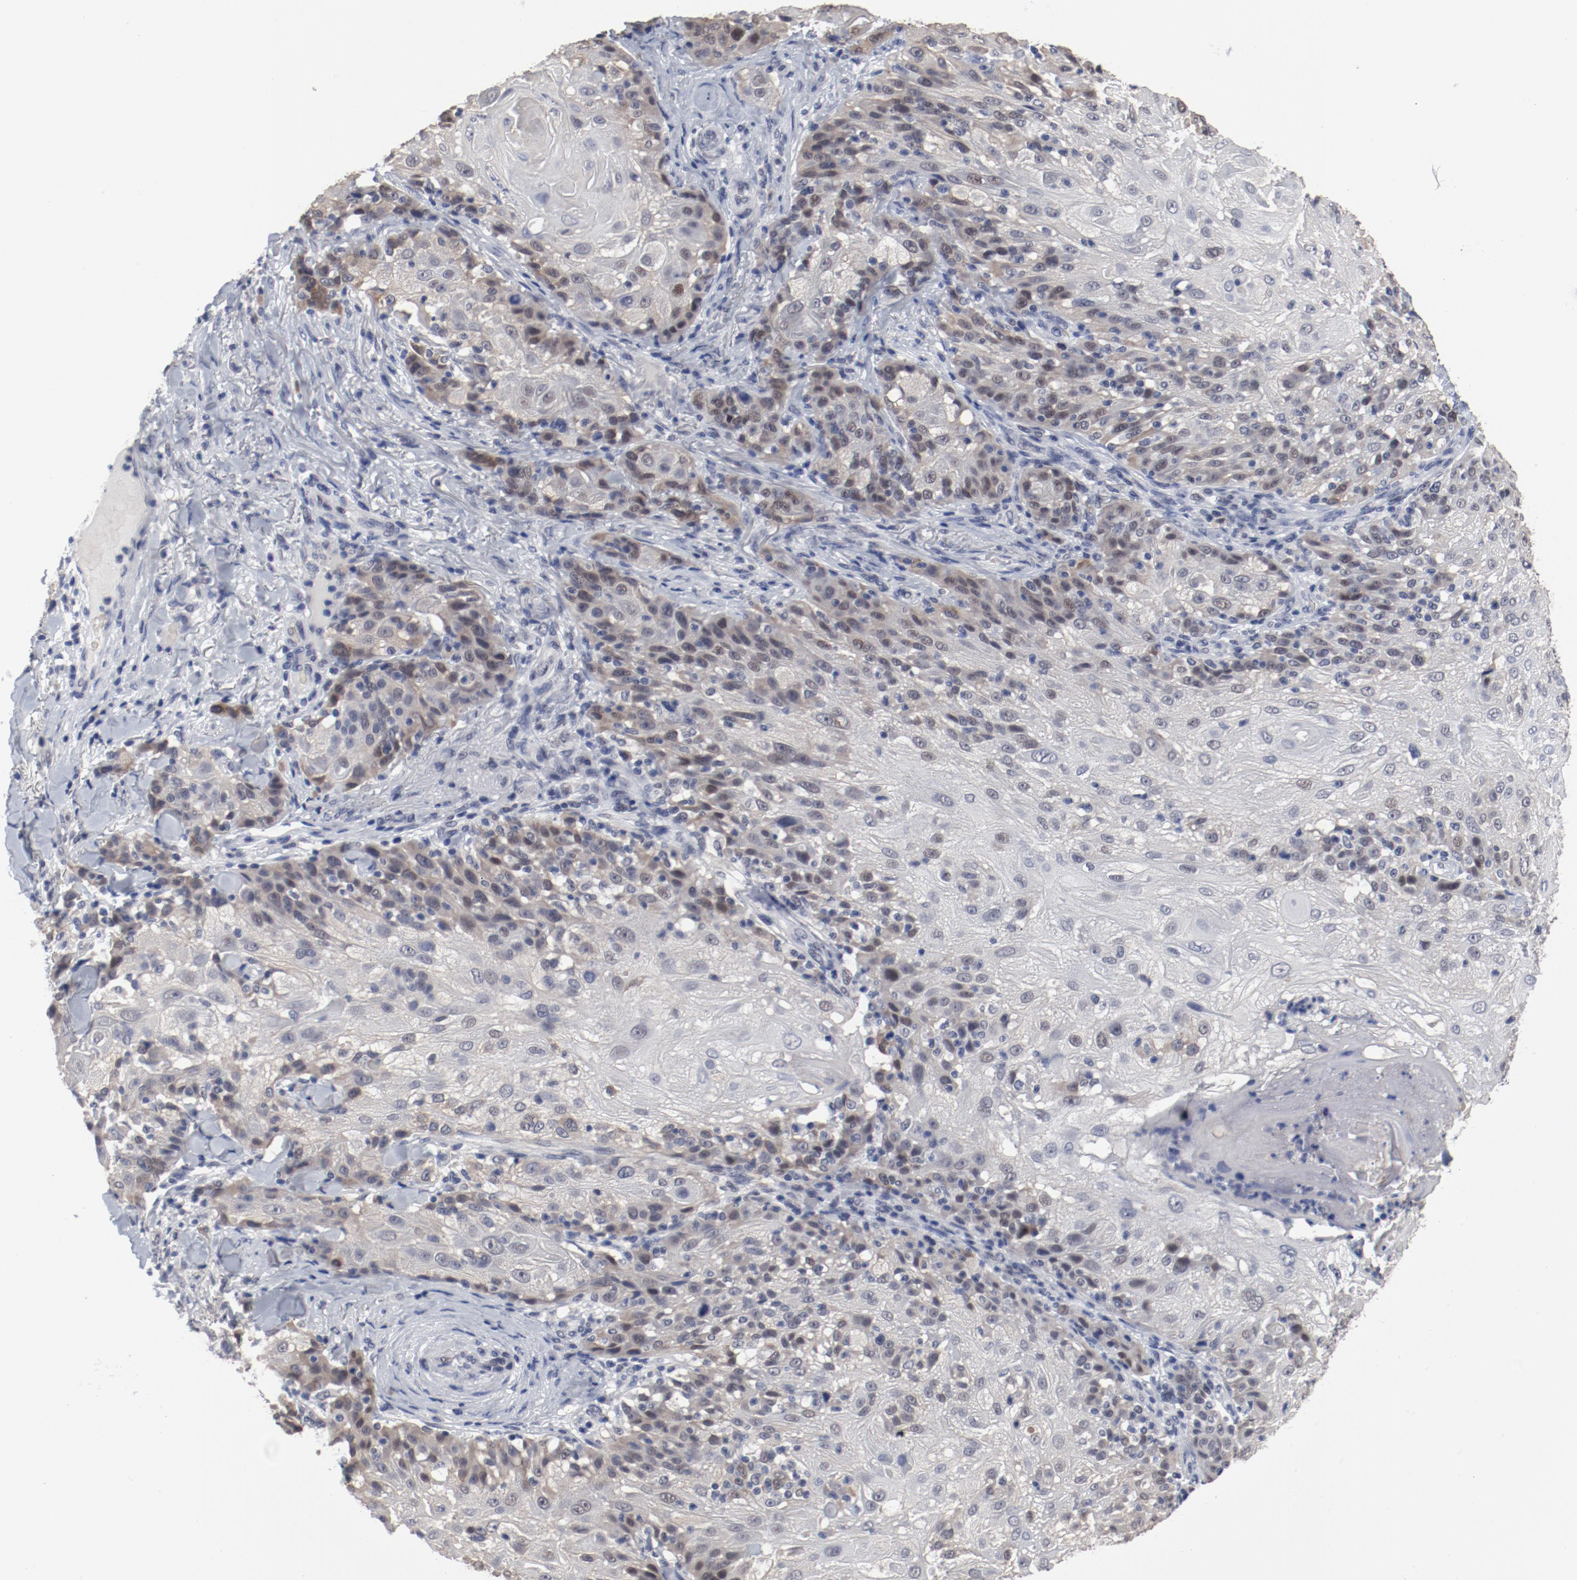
{"staining": {"intensity": "weak", "quantity": "<25%", "location": "nuclear"}, "tissue": "skin cancer", "cell_type": "Tumor cells", "image_type": "cancer", "snomed": [{"axis": "morphology", "description": "Normal tissue, NOS"}, {"axis": "morphology", "description": "Squamous cell carcinoma, NOS"}, {"axis": "topography", "description": "Skin"}], "caption": "Micrograph shows no protein expression in tumor cells of skin cancer tissue. Nuclei are stained in blue.", "gene": "ANKLE2", "patient": {"sex": "female", "age": 83}}